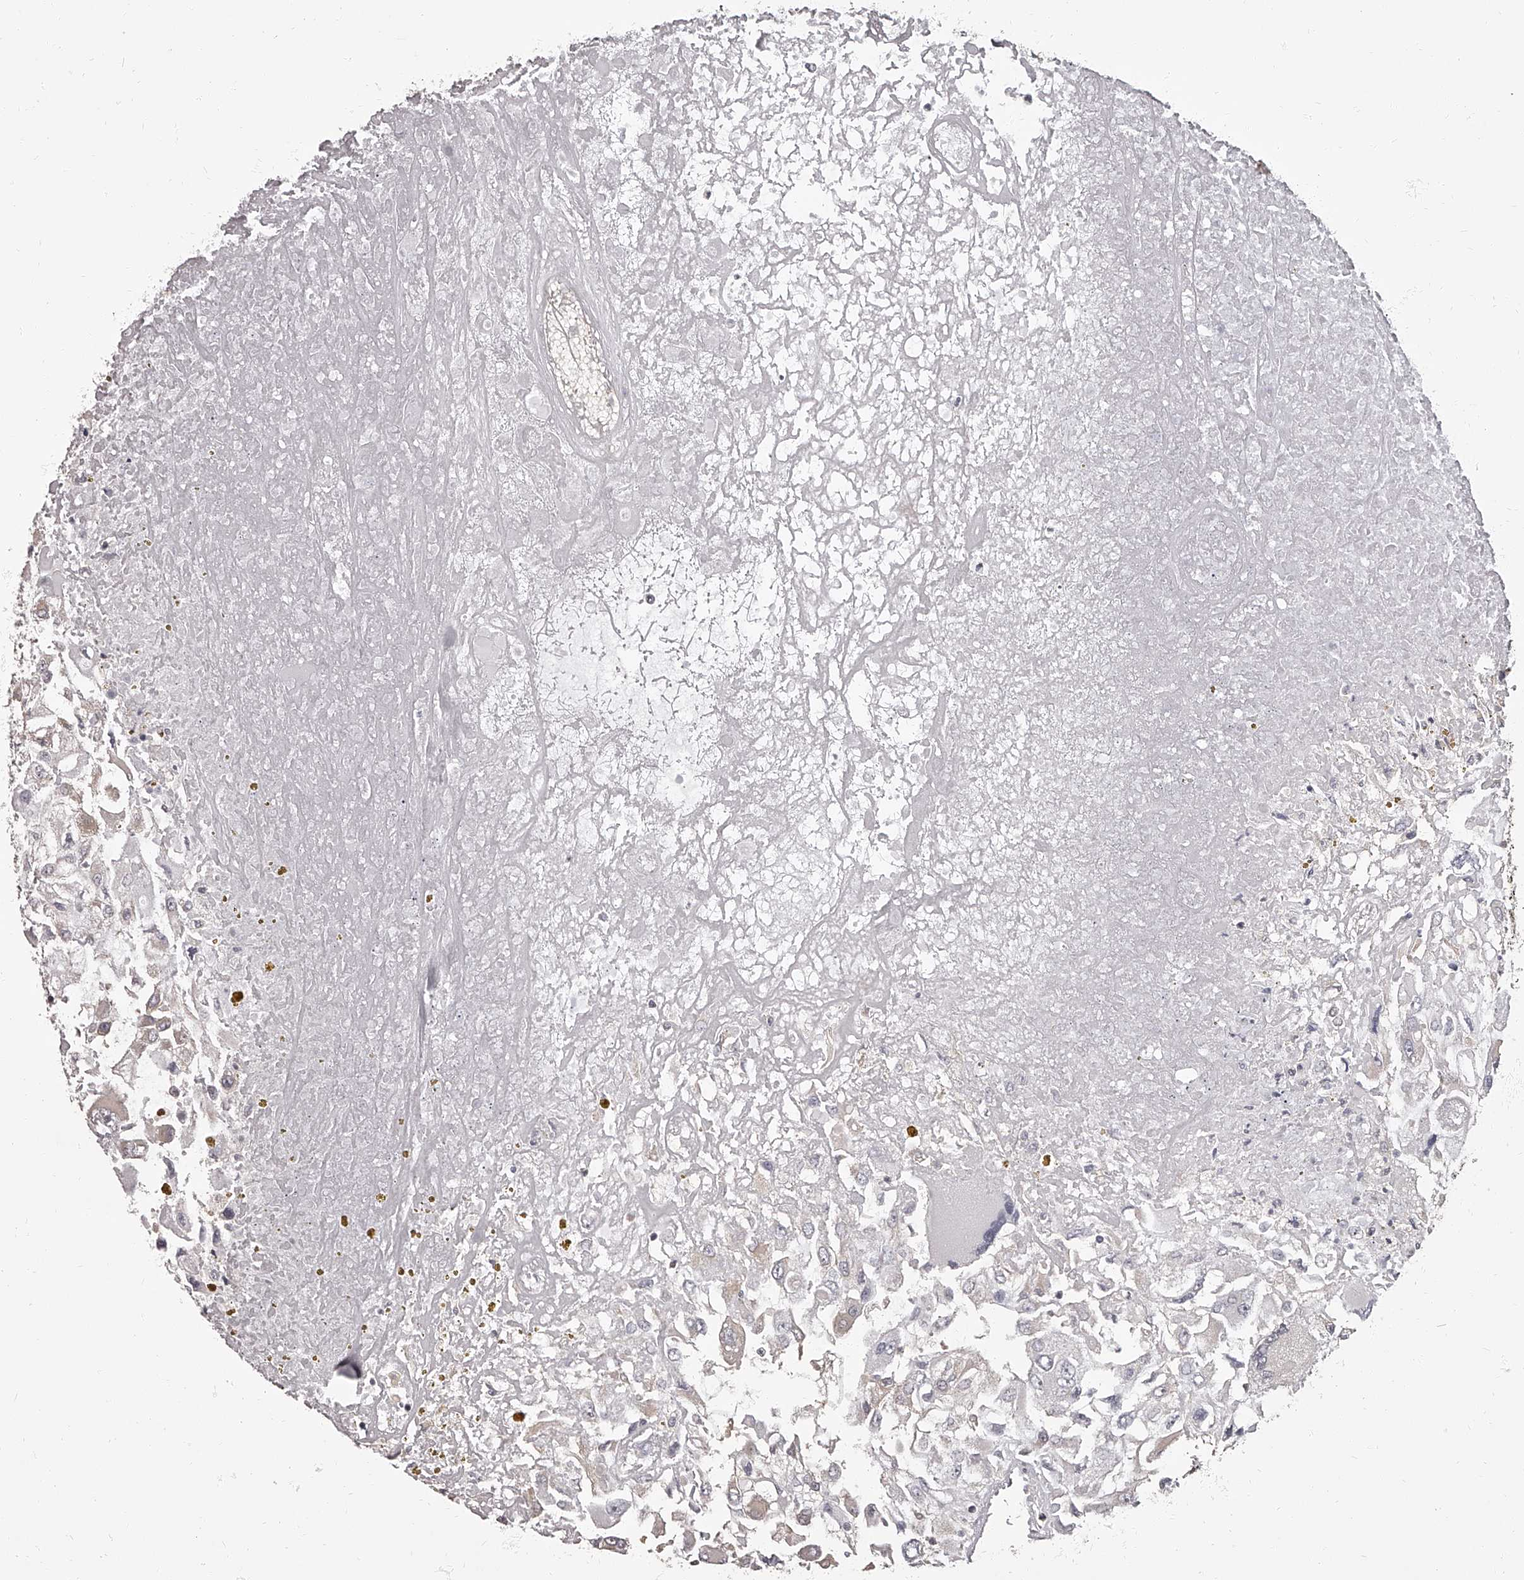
{"staining": {"intensity": "negative", "quantity": "none", "location": "none"}, "tissue": "renal cancer", "cell_type": "Tumor cells", "image_type": "cancer", "snomed": [{"axis": "morphology", "description": "Adenocarcinoma, NOS"}, {"axis": "topography", "description": "Kidney"}], "caption": "The image displays no significant positivity in tumor cells of renal cancer (adenocarcinoma).", "gene": "APEH", "patient": {"sex": "female", "age": 52}}